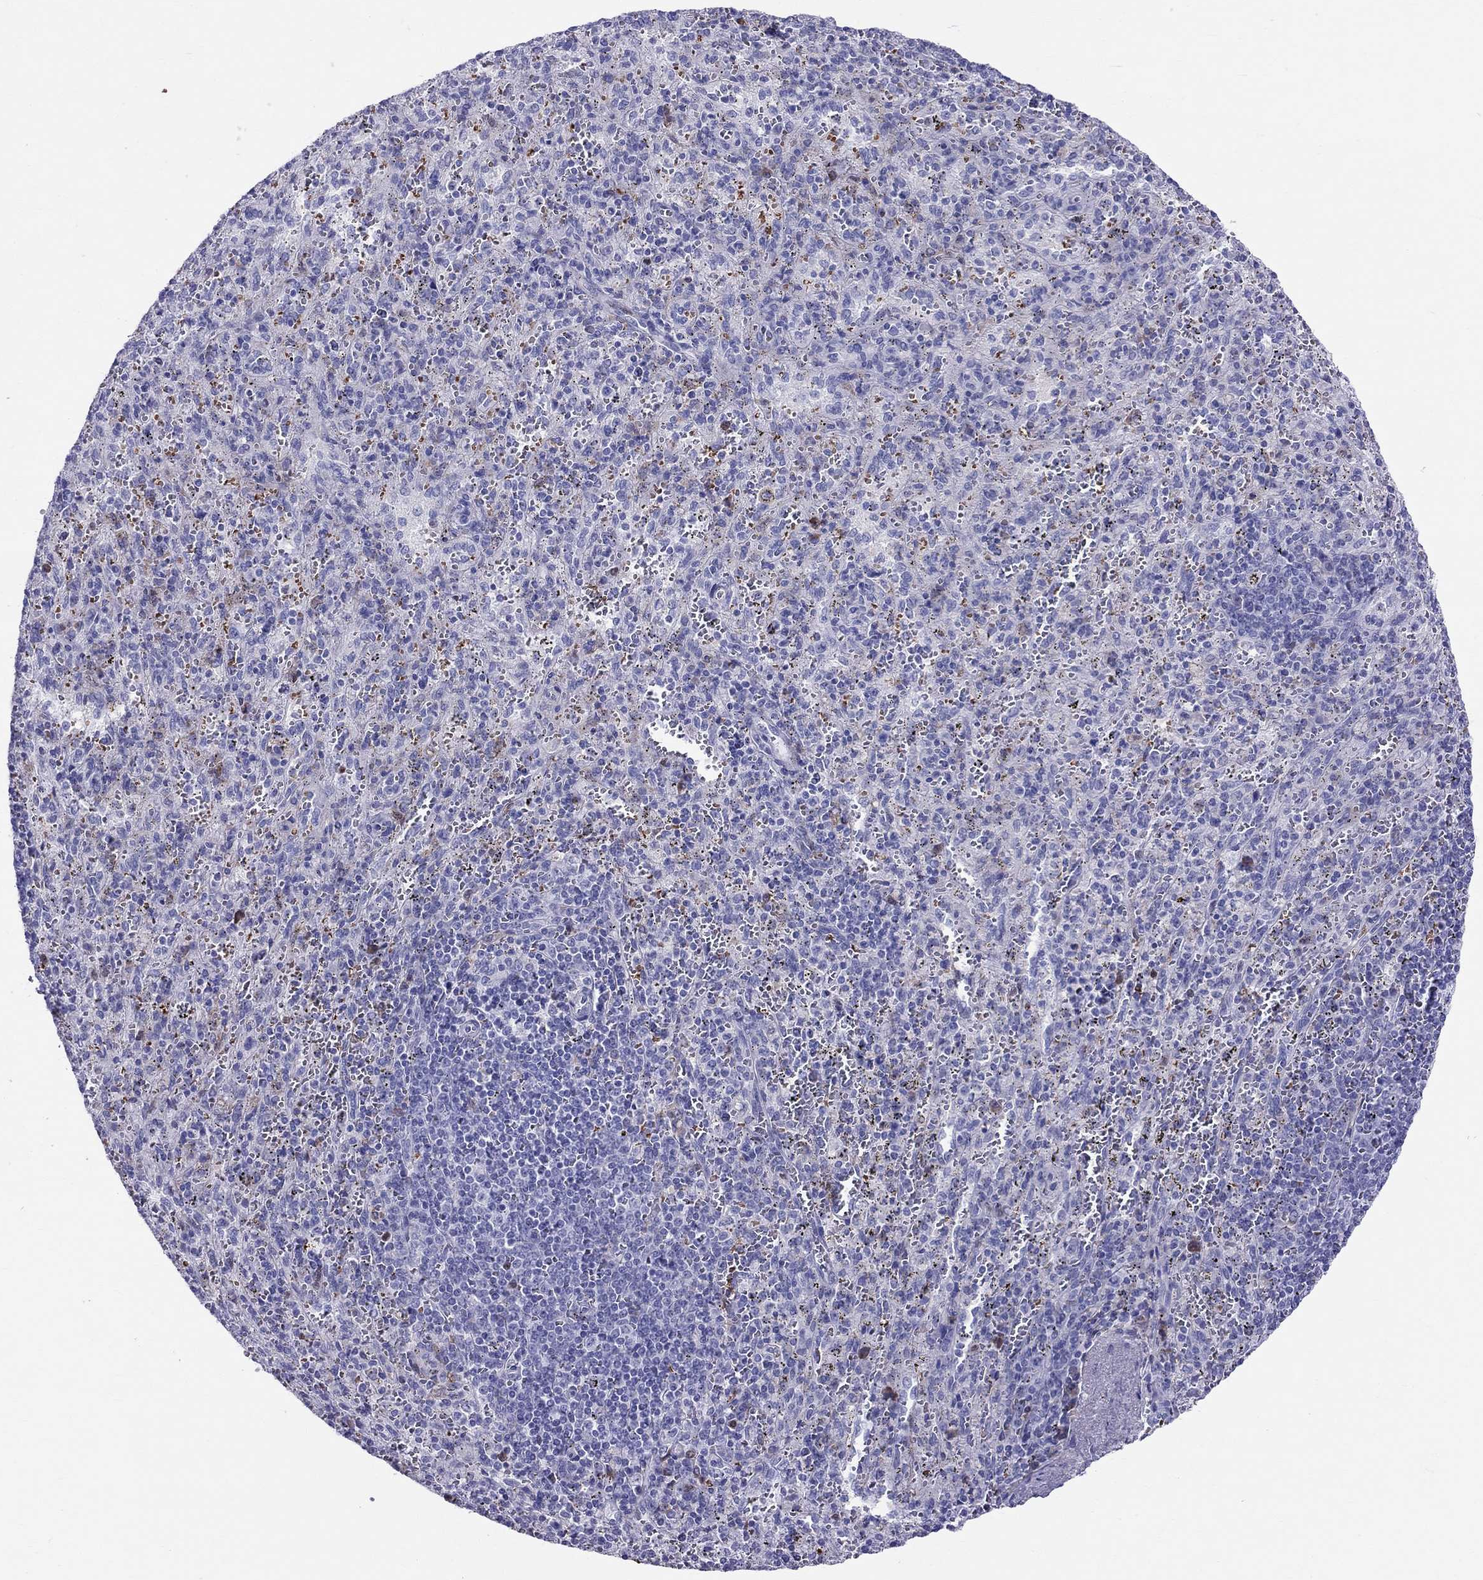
{"staining": {"intensity": "negative", "quantity": "none", "location": "none"}, "tissue": "spleen", "cell_type": "Cells in red pulp", "image_type": "normal", "snomed": [{"axis": "morphology", "description": "Normal tissue, NOS"}, {"axis": "topography", "description": "Spleen"}], "caption": "Image shows no significant protein expression in cells in red pulp of benign spleen.", "gene": "DNAAF6", "patient": {"sex": "male", "age": 57}}